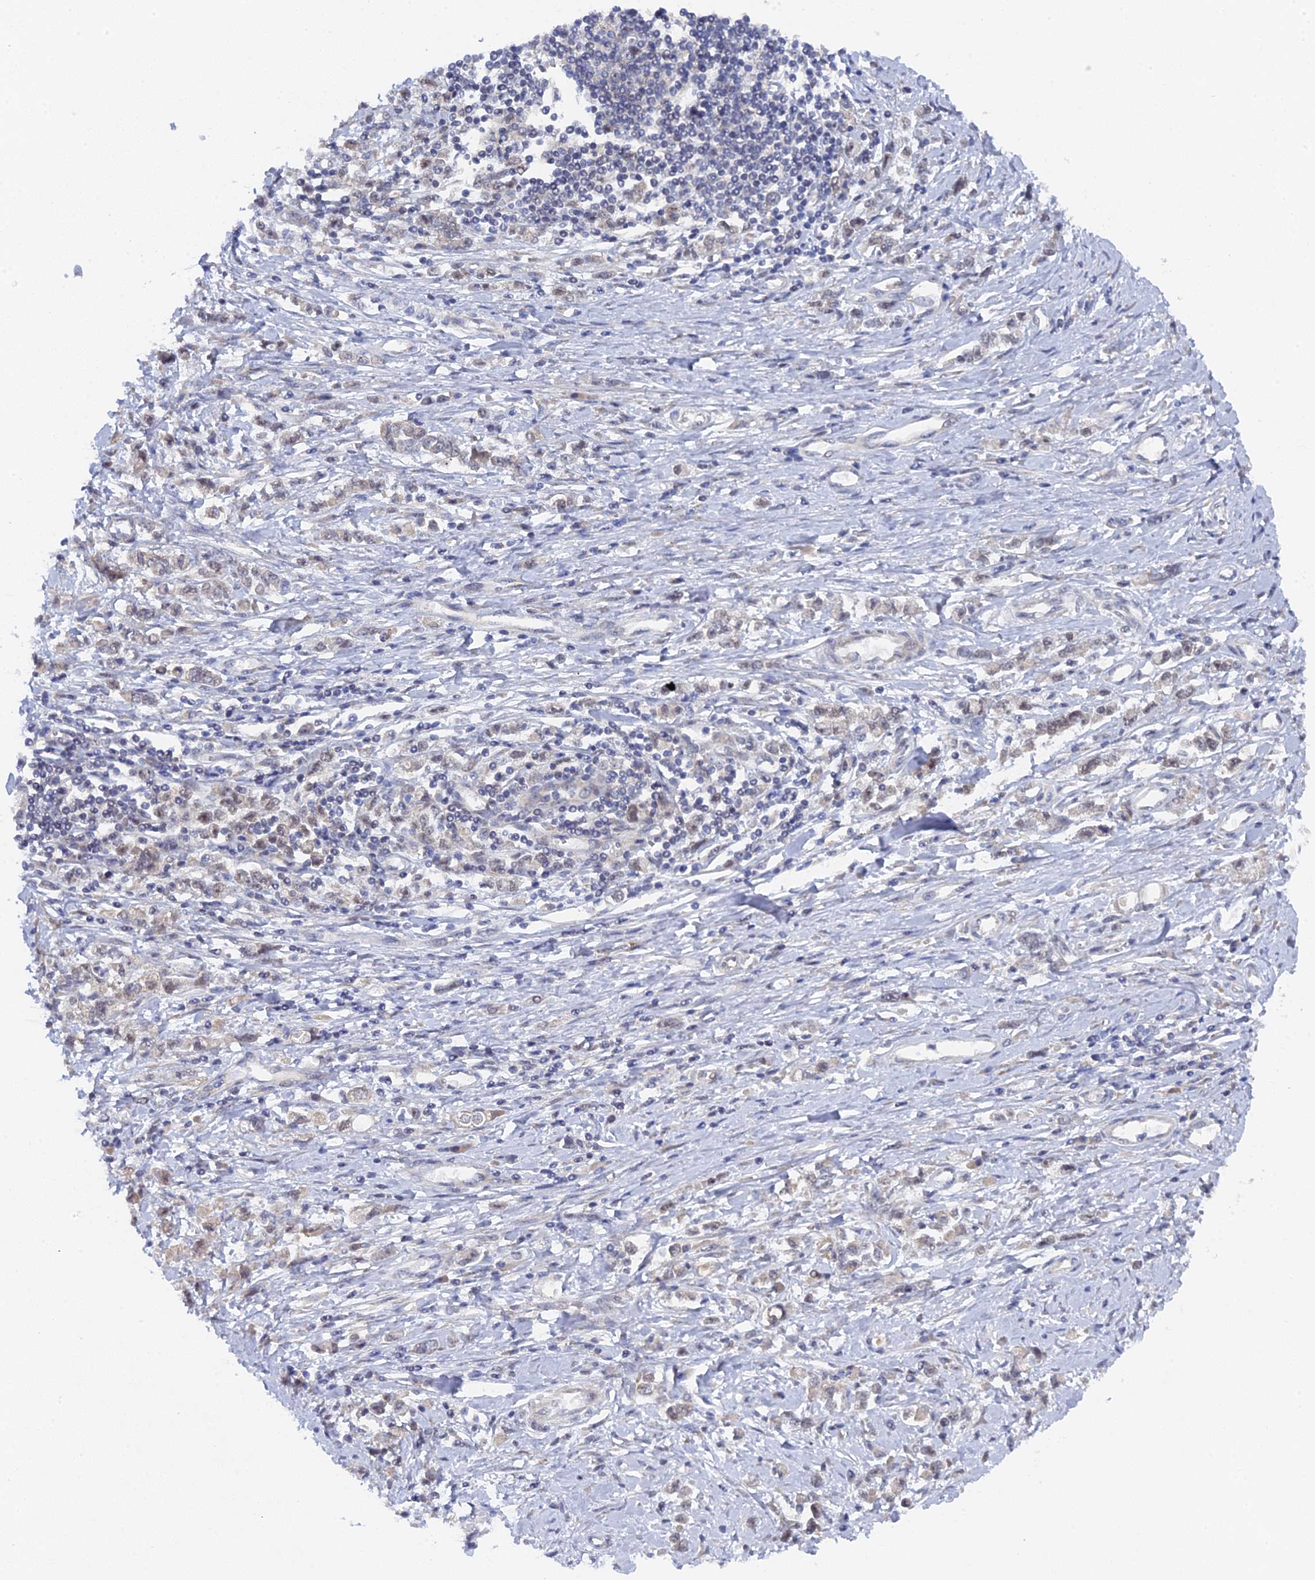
{"staining": {"intensity": "weak", "quantity": "<25%", "location": "nuclear"}, "tissue": "stomach cancer", "cell_type": "Tumor cells", "image_type": "cancer", "snomed": [{"axis": "morphology", "description": "Adenocarcinoma, NOS"}, {"axis": "topography", "description": "Stomach"}], "caption": "The photomicrograph displays no significant positivity in tumor cells of adenocarcinoma (stomach).", "gene": "MIGA2", "patient": {"sex": "female", "age": 76}}